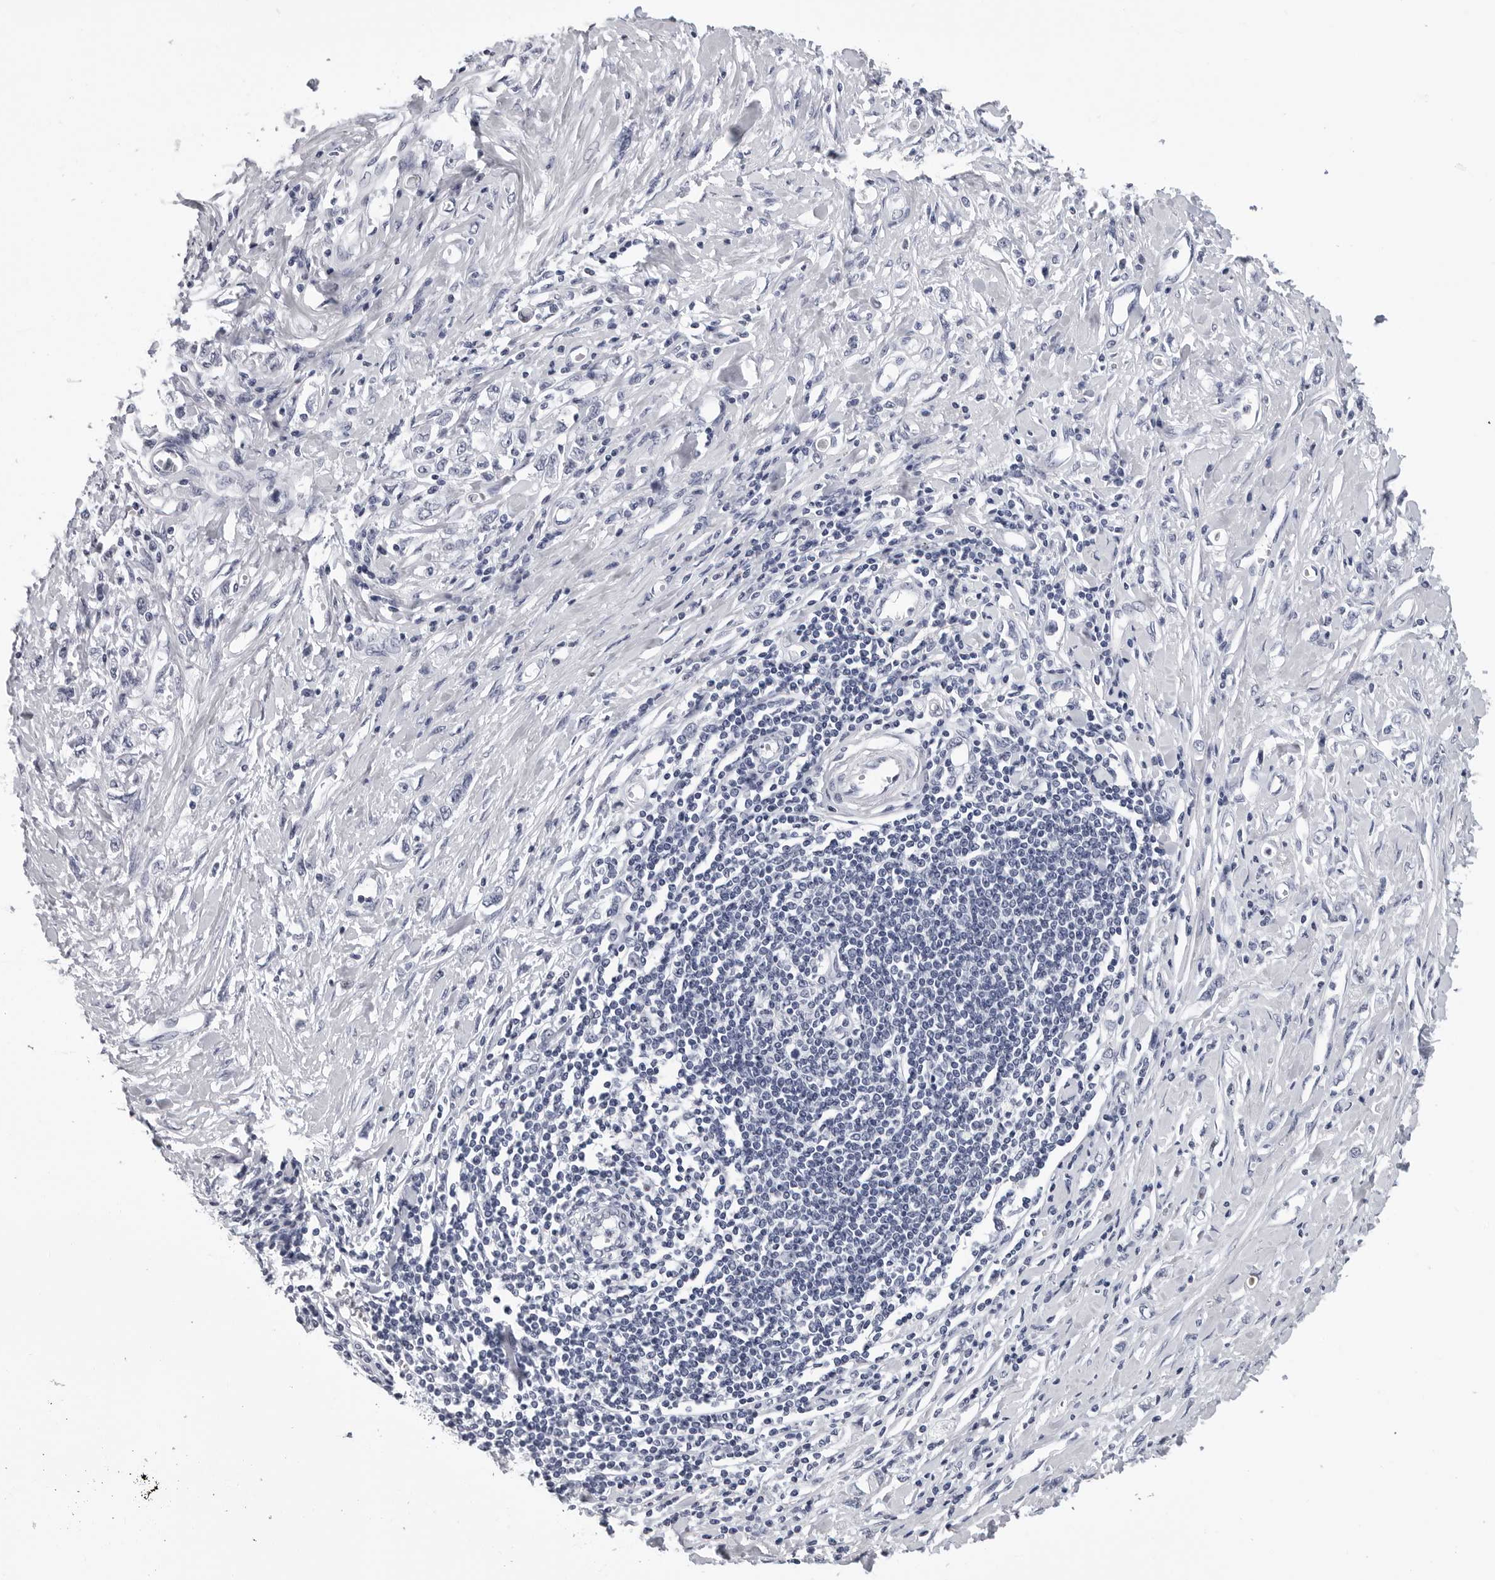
{"staining": {"intensity": "negative", "quantity": "none", "location": "none"}, "tissue": "stomach cancer", "cell_type": "Tumor cells", "image_type": "cancer", "snomed": [{"axis": "morphology", "description": "Adenocarcinoma, NOS"}, {"axis": "topography", "description": "Stomach"}], "caption": "This is an IHC histopathology image of human stomach cancer (adenocarcinoma). There is no positivity in tumor cells.", "gene": "GNL2", "patient": {"sex": "female", "age": 76}}